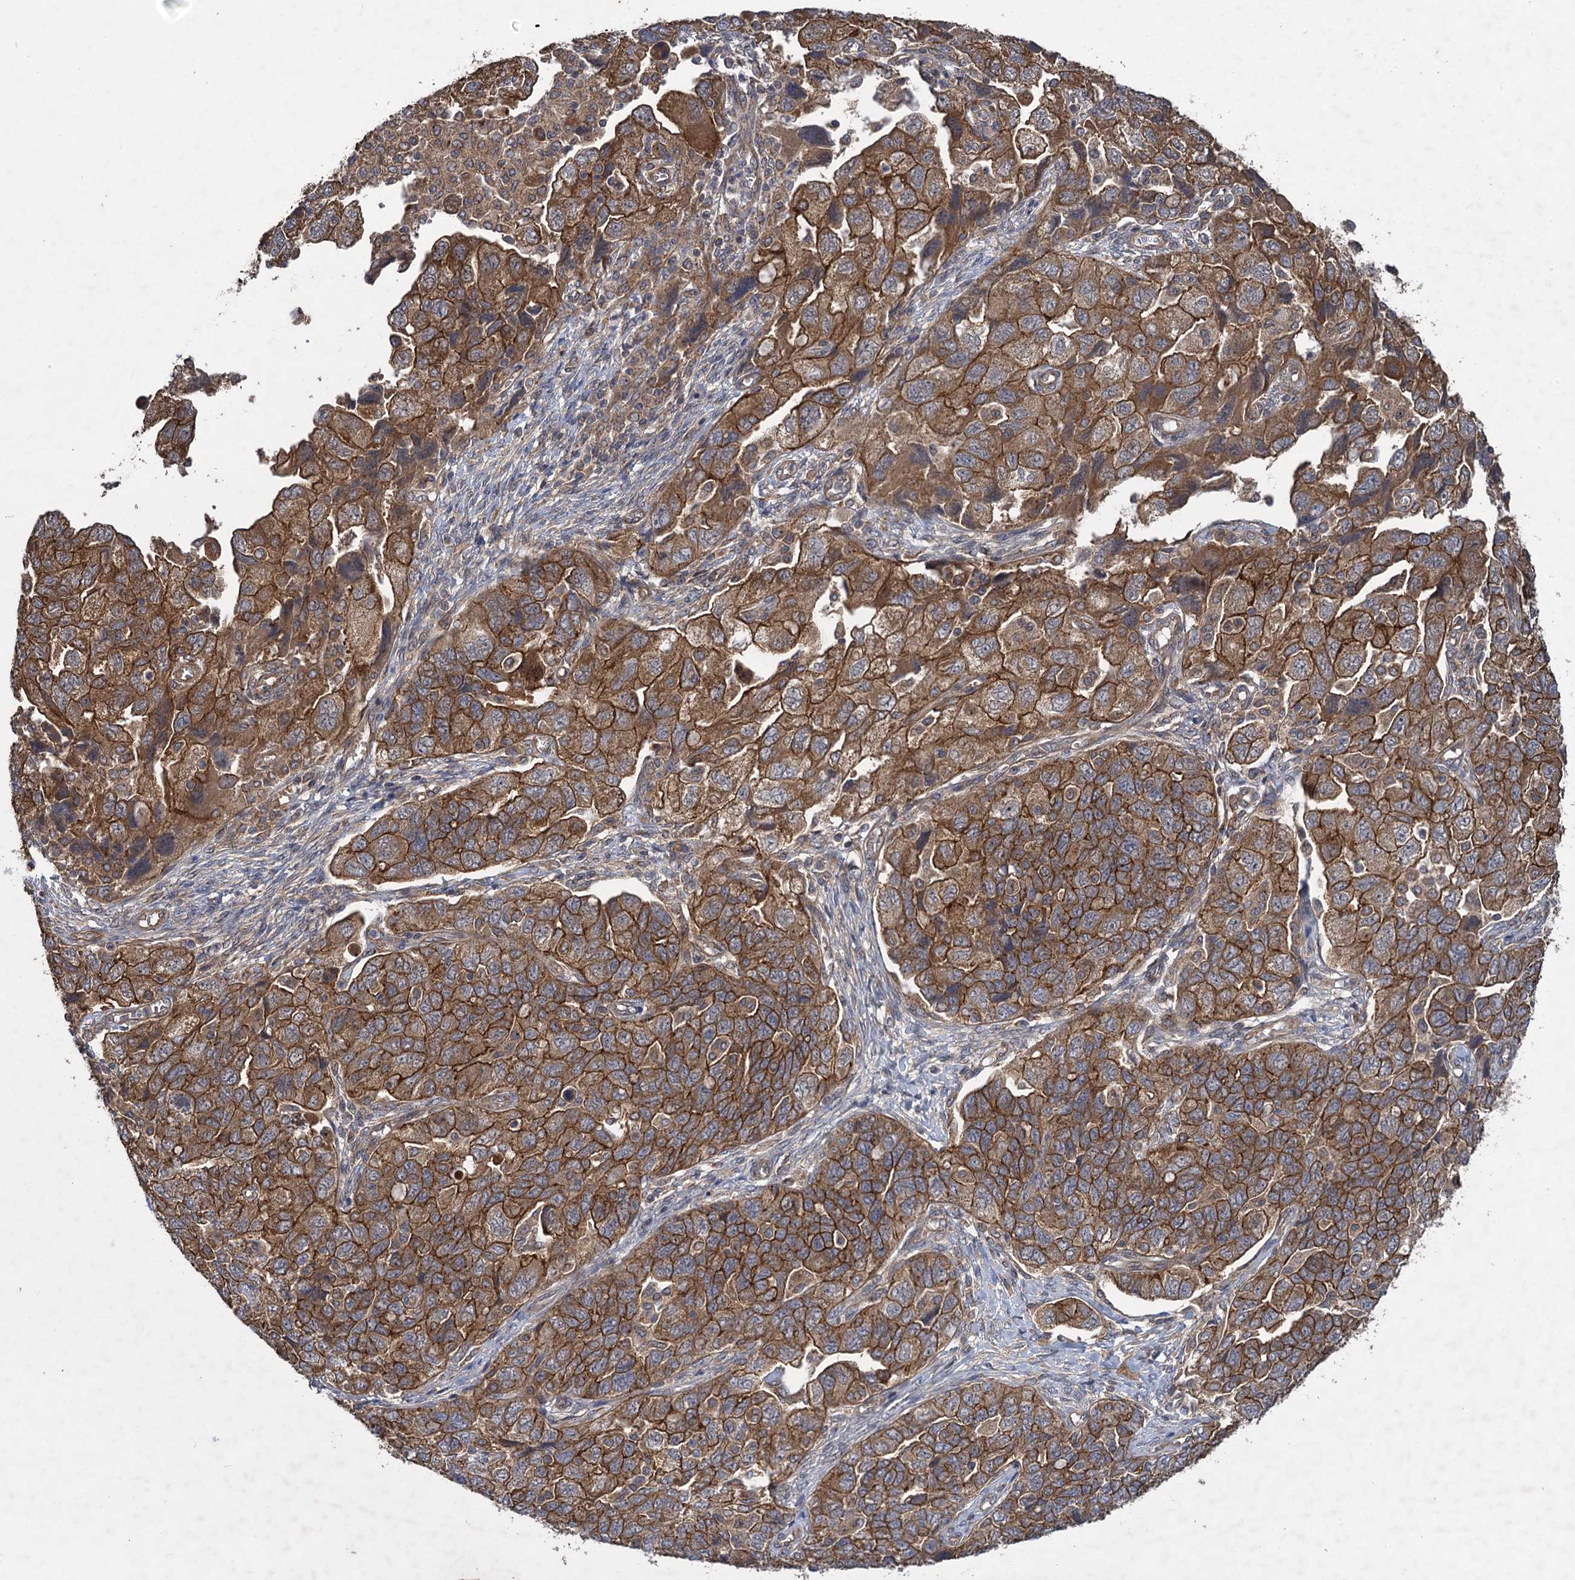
{"staining": {"intensity": "strong", "quantity": ">75%", "location": "cytoplasmic/membranous"}, "tissue": "ovarian cancer", "cell_type": "Tumor cells", "image_type": "cancer", "snomed": [{"axis": "morphology", "description": "Carcinoma, NOS"}, {"axis": "morphology", "description": "Cystadenocarcinoma, serous, NOS"}, {"axis": "topography", "description": "Ovary"}], "caption": "Brown immunohistochemical staining in human carcinoma (ovarian) shows strong cytoplasmic/membranous expression in approximately >75% of tumor cells.", "gene": "HAUS1", "patient": {"sex": "female", "age": 69}}